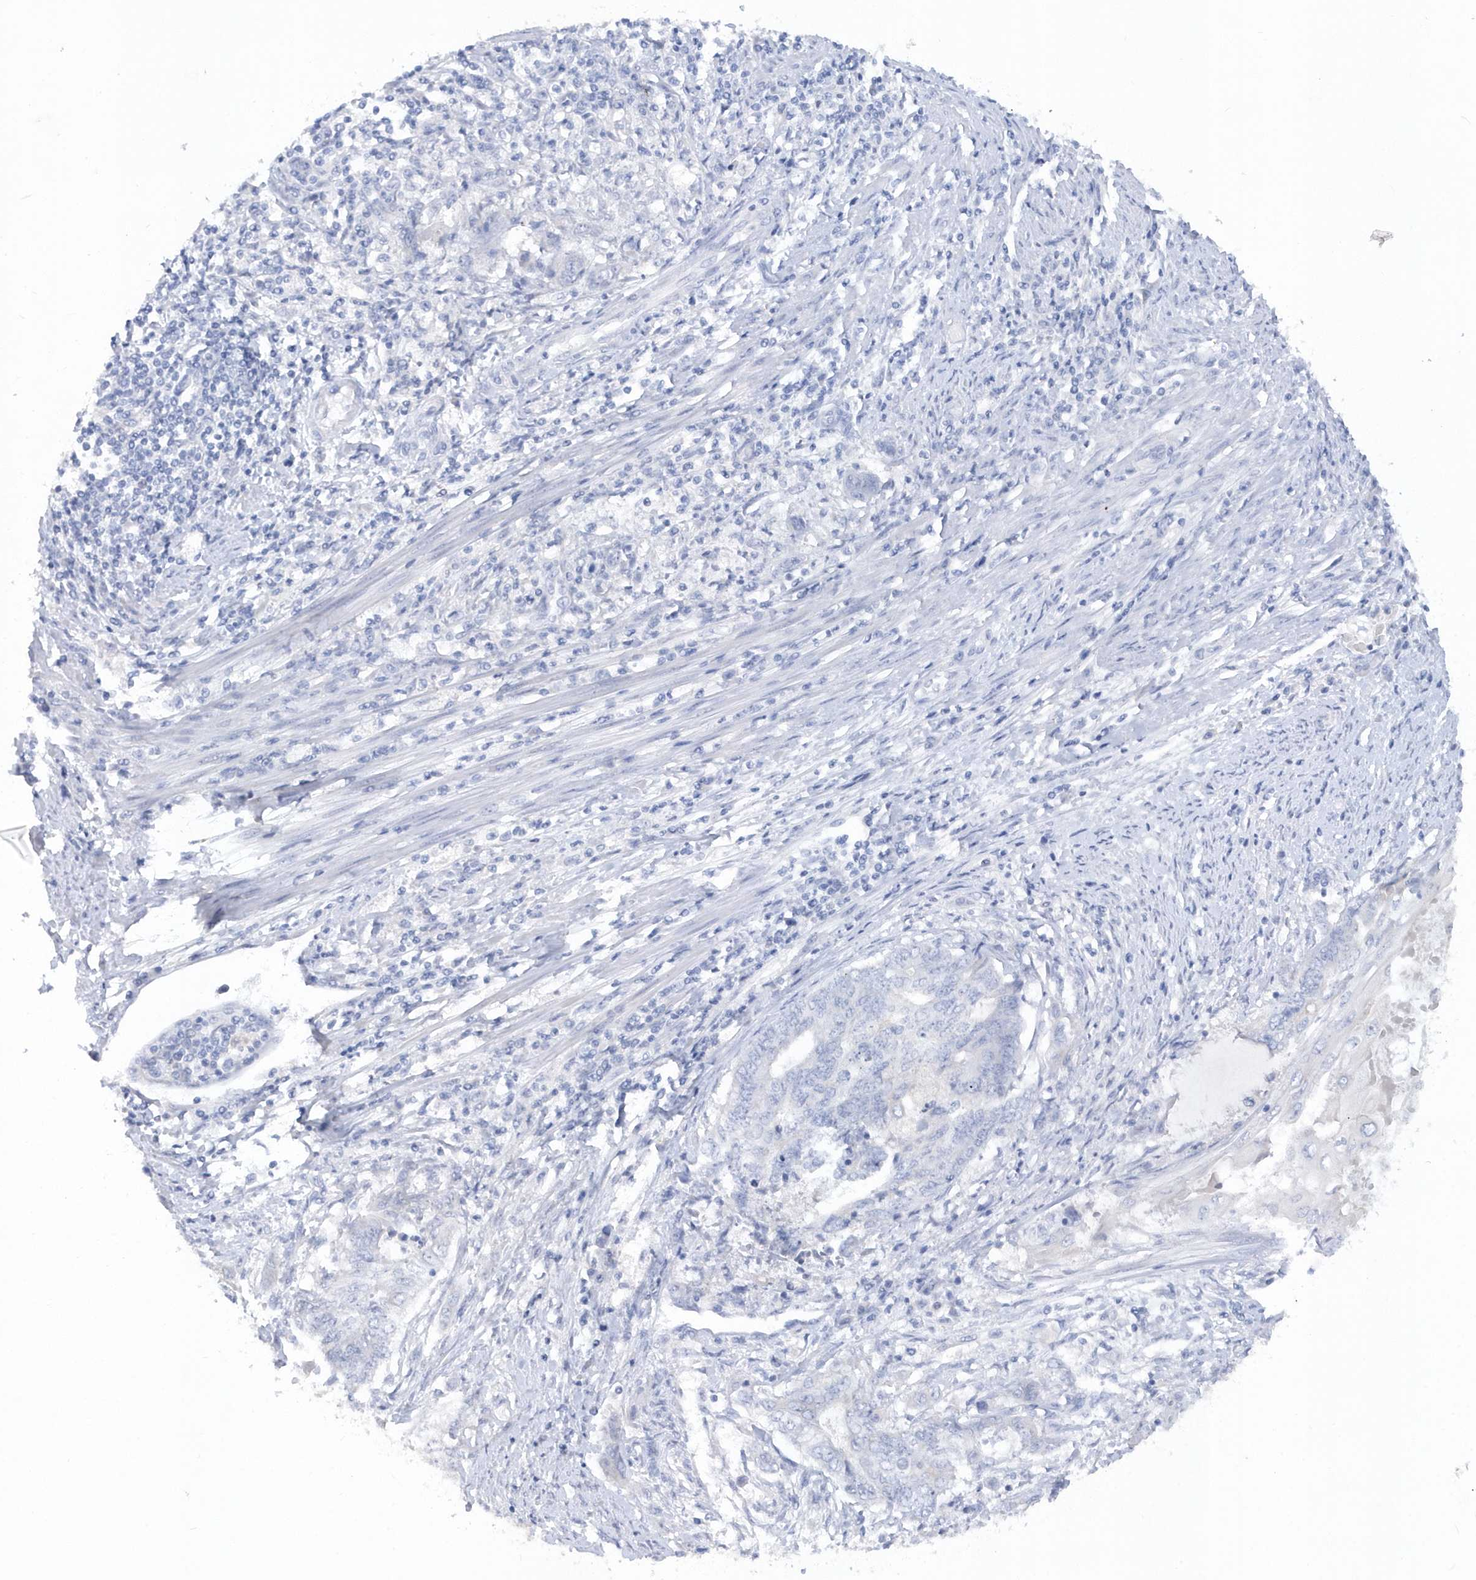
{"staining": {"intensity": "negative", "quantity": "none", "location": "none"}, "tissue": "endometrial cancer", "cell_type": "Tumor cells", "image_type": "cancer", "snomed": [{"axis": "morphology", "description": "Adenocarcinoma, NOS"}, {"axis": "topography", "description": "Uterus"}, {"axis": "topography", "description": "Endometrium"}], "caption": "Immunohistochemistry photomicrograph of human endometrial adenocarcinoma stained for a protein (brown), which displays no positivity in tumor cells.", "gene": "RPE", "patient": {"sex": "female", "age": 70}}